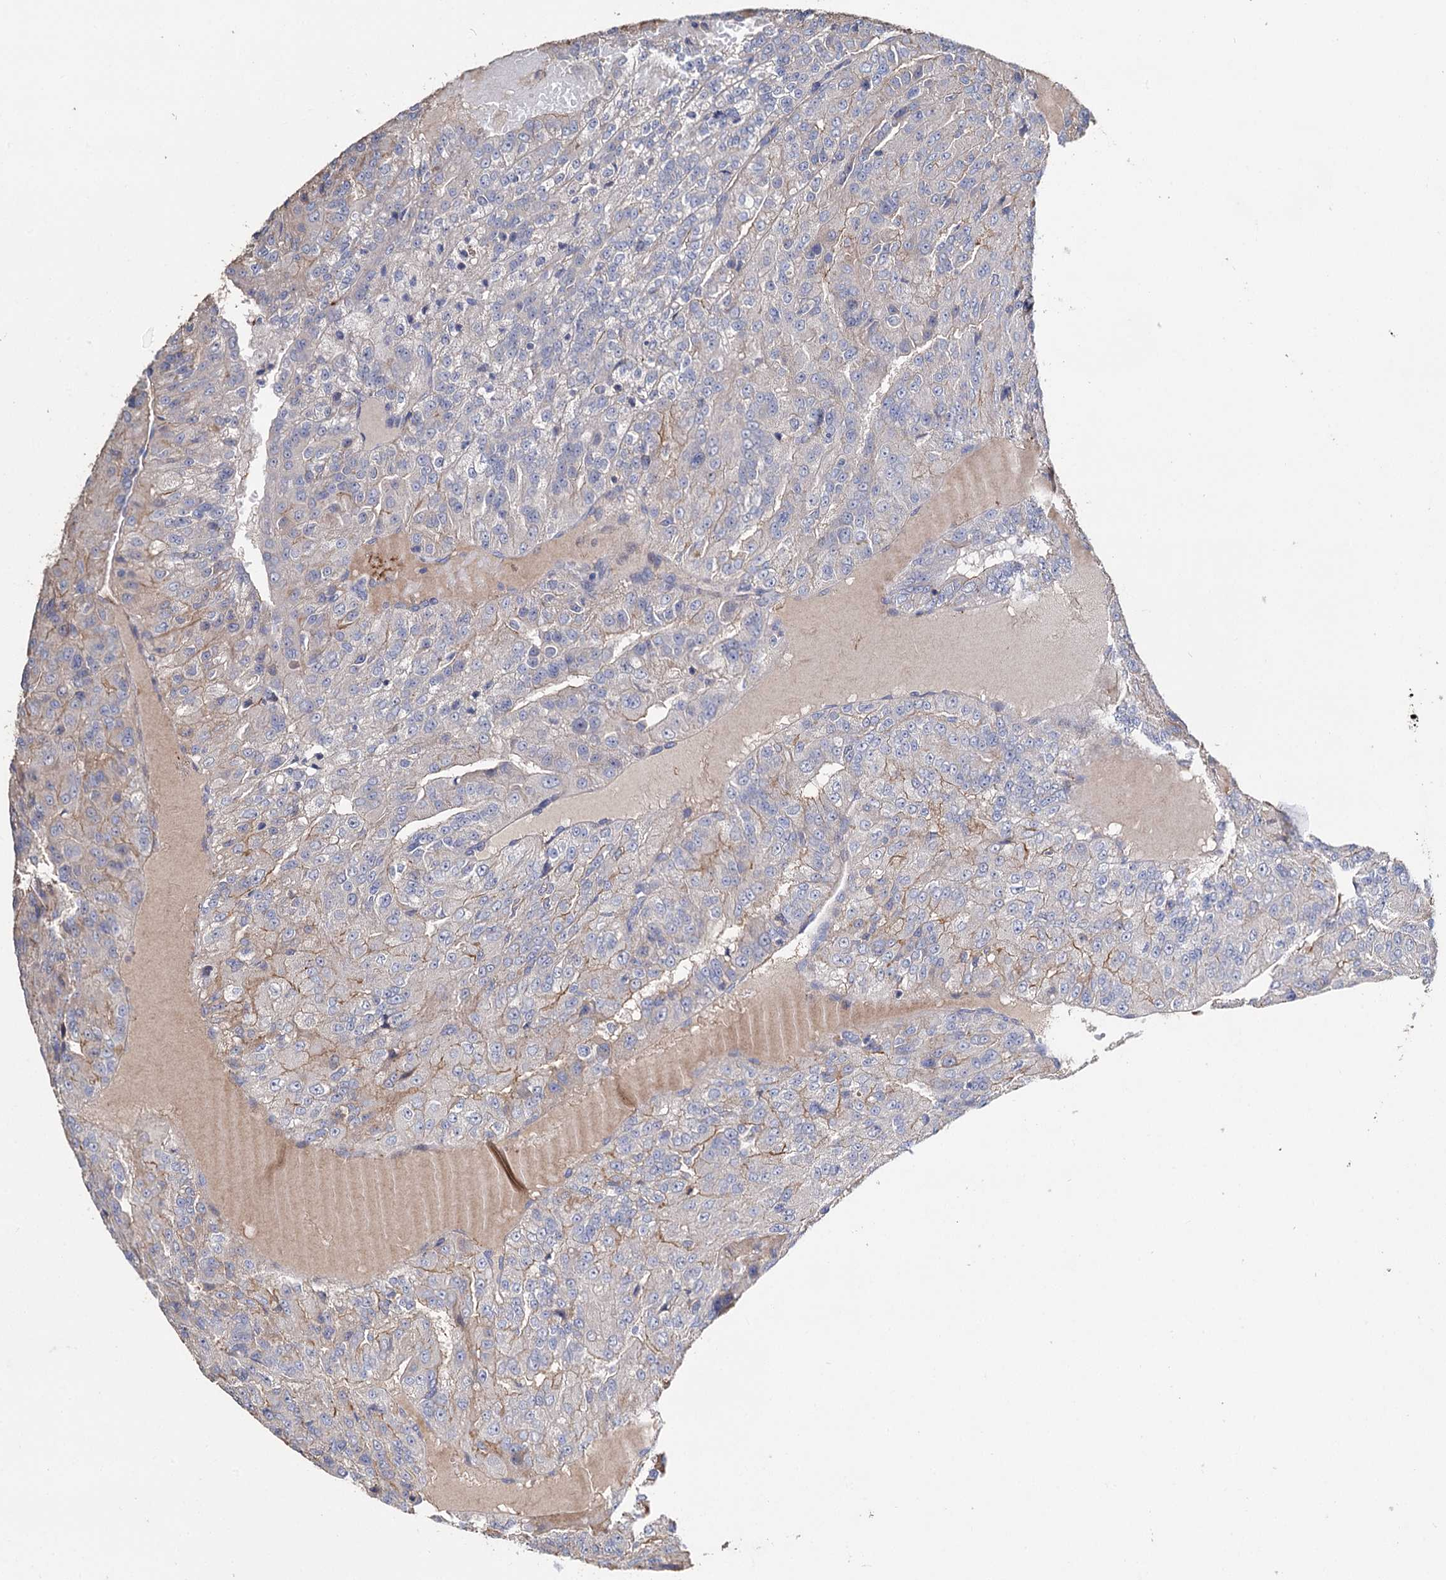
{"staining": {"intensity": "negative", "quantity": "none", "location": "none"}, "tissue": "renal cancer", "cell_type": "Tumor cells", "image_type": "cancer", "snomed": [{"axis": "morphology", "description": "Adenocarcinoma, NOS"}, {"axis": "topography", "description": "Kidney"}], "caption": "Renal cancer (adenocarcinoma) stained for a protein using immunohistochemistry (IHC) exhibits no positivity tumor cells.", "gene": "DNAH6", "patient": {"sex": "female", "age": 63}}